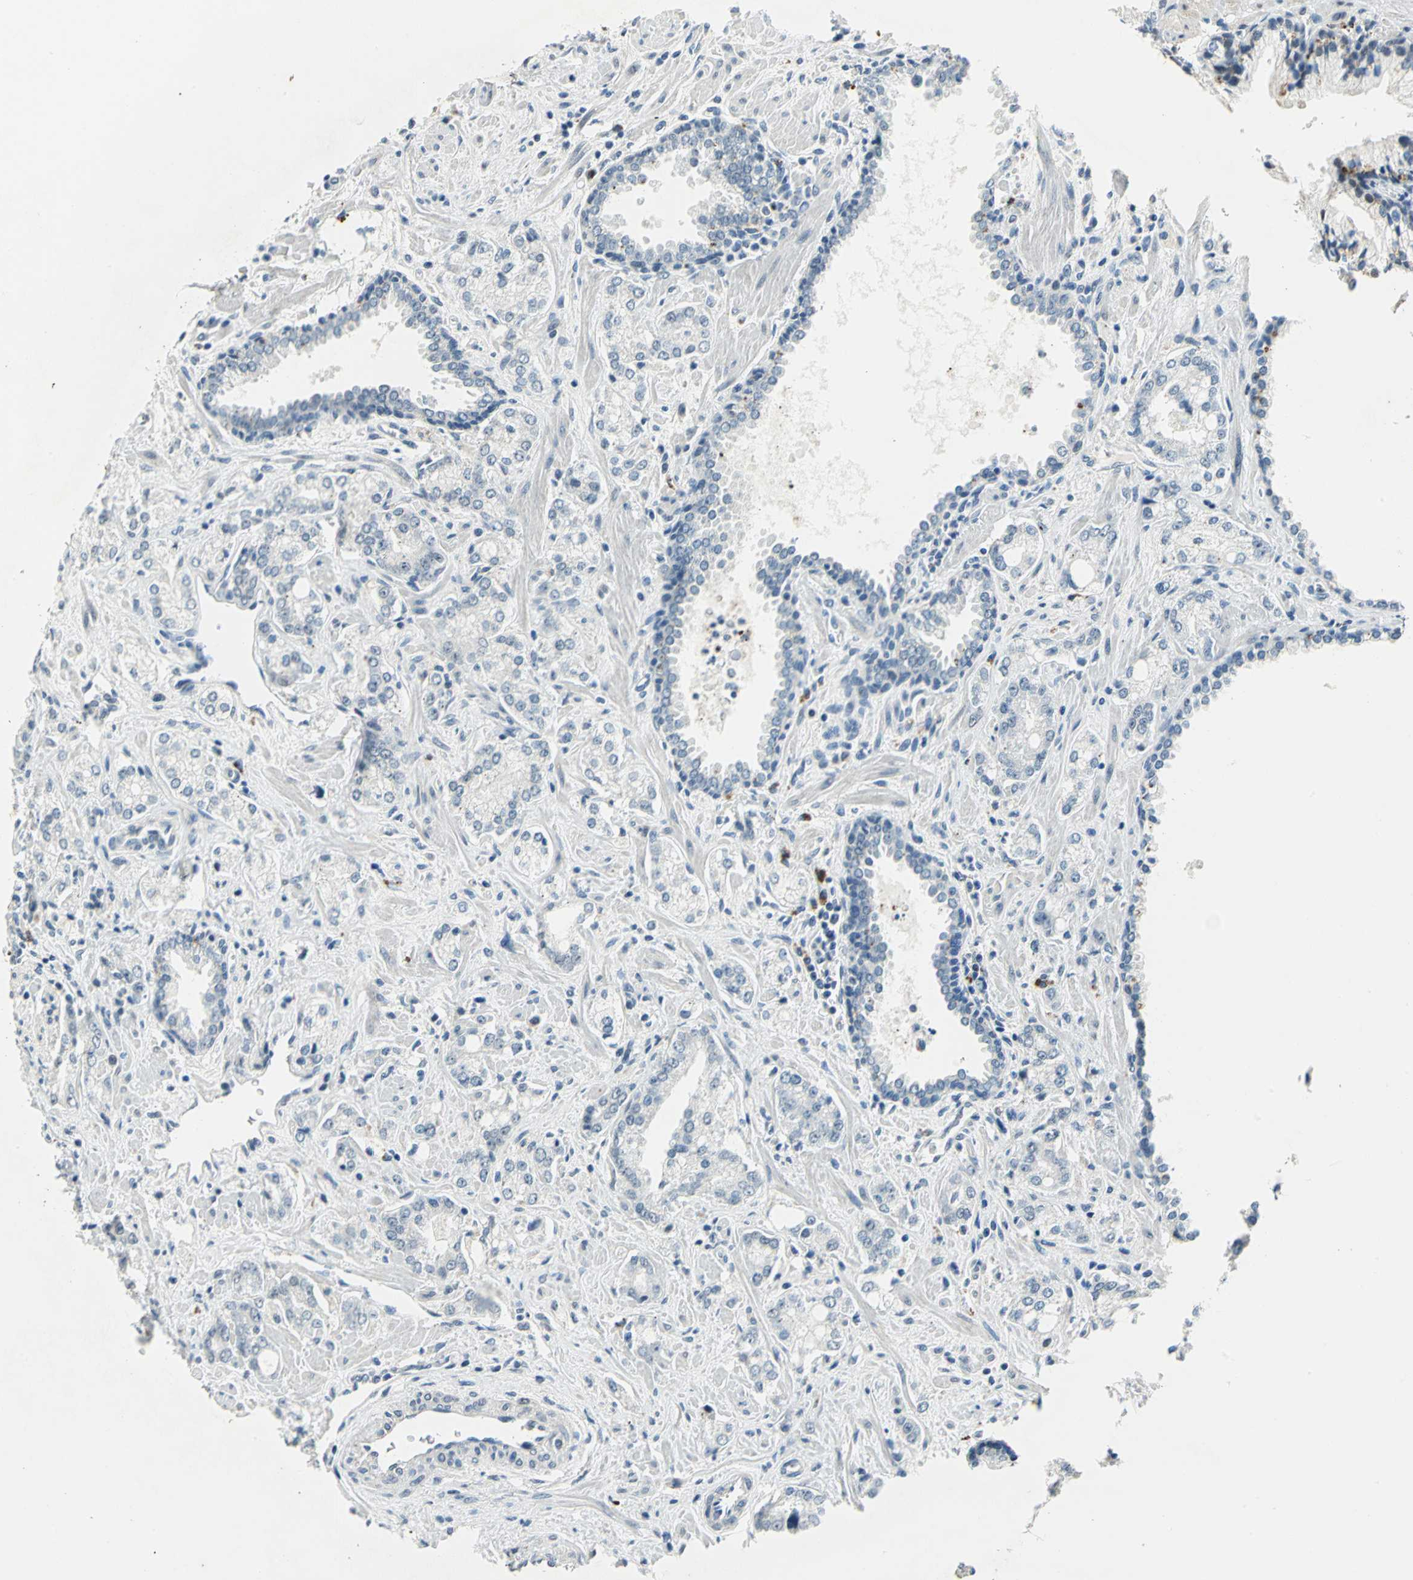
{"staining": {"intensity": "negative", "quantity": "none", "location": "none"}, "tissue": "prostate cancer", "cell_type": "Tumor cells", "image_type": "cancer", "snomed": [{"axis": "morphology", "description": "Adenocarcinoma, High grade"}, {"axis": "topography", "description": "Prostate"}], "caption": "High magnification brightfield microscopy of prostate cancer stained with DAB (3,3'-diaminobenzidine) (brown) and counterstained with hematoxylin (blue): tumor cells show no significant positivity.", "gene": "RAD17", "patient": {"sex": "male", "age": 67}}